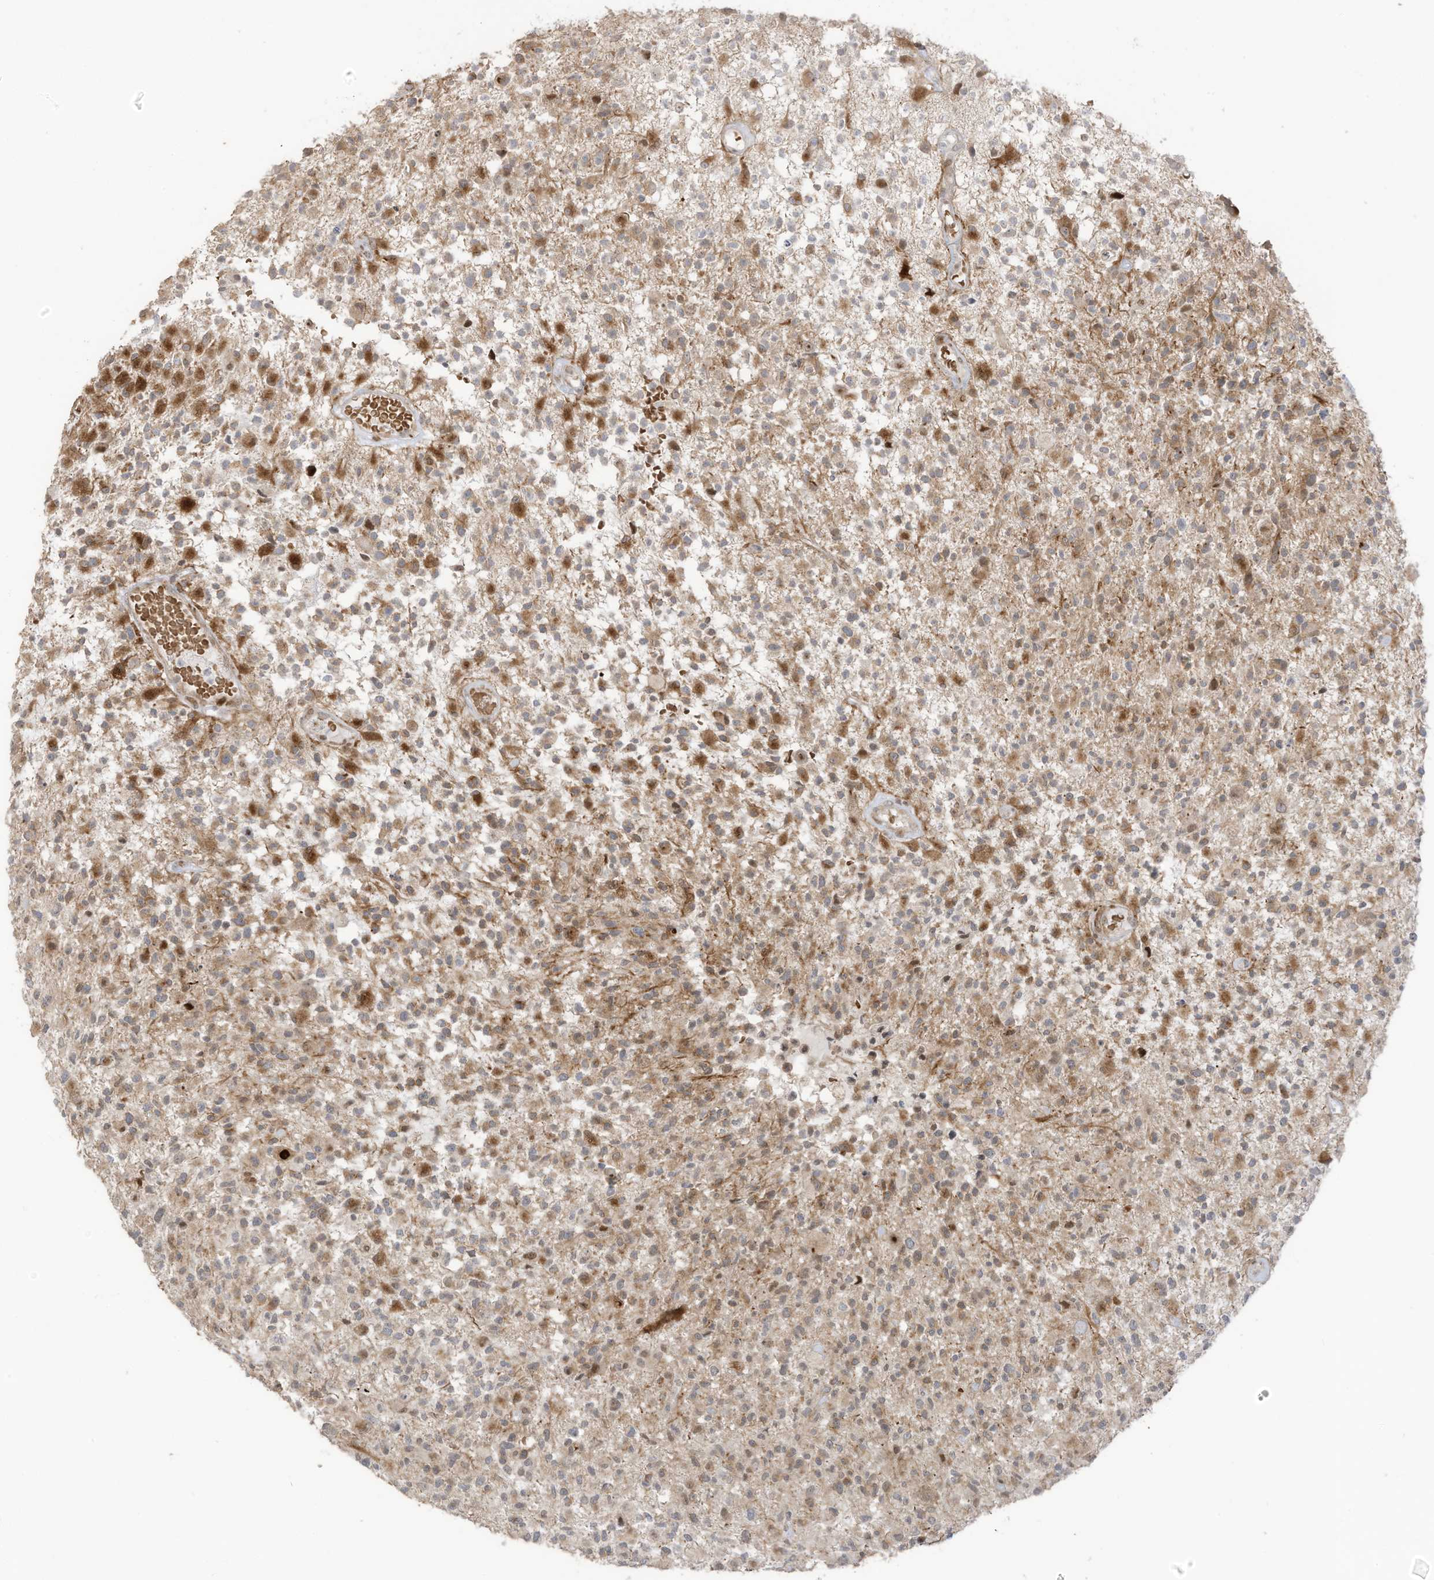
{"staining": {"intensity": "moderate", "quantity": "25%-75%", "location": "cytoplasmic/membranous,nuclear"}, "tissue": "glioma", "cell_type": "Tumor cells", "image_type": "cancer", "snomed": [{"axis": "morphology", "description": "Glioma, malignant, High grade"}, {"axis": "morphology", "description": "Glioblastoma, NOS"}, {"axis": "topography", "description": "Brain"}], "caption": "About 25%-75% of tumor cells in human glioblastoma reveal moderate cytoplasmic/membranous and nuclear protein expression as visualized by brown immunohistochemical staining.", "gene": "ZCWPW2", "patient": {"sex": "male", "age": 60}}